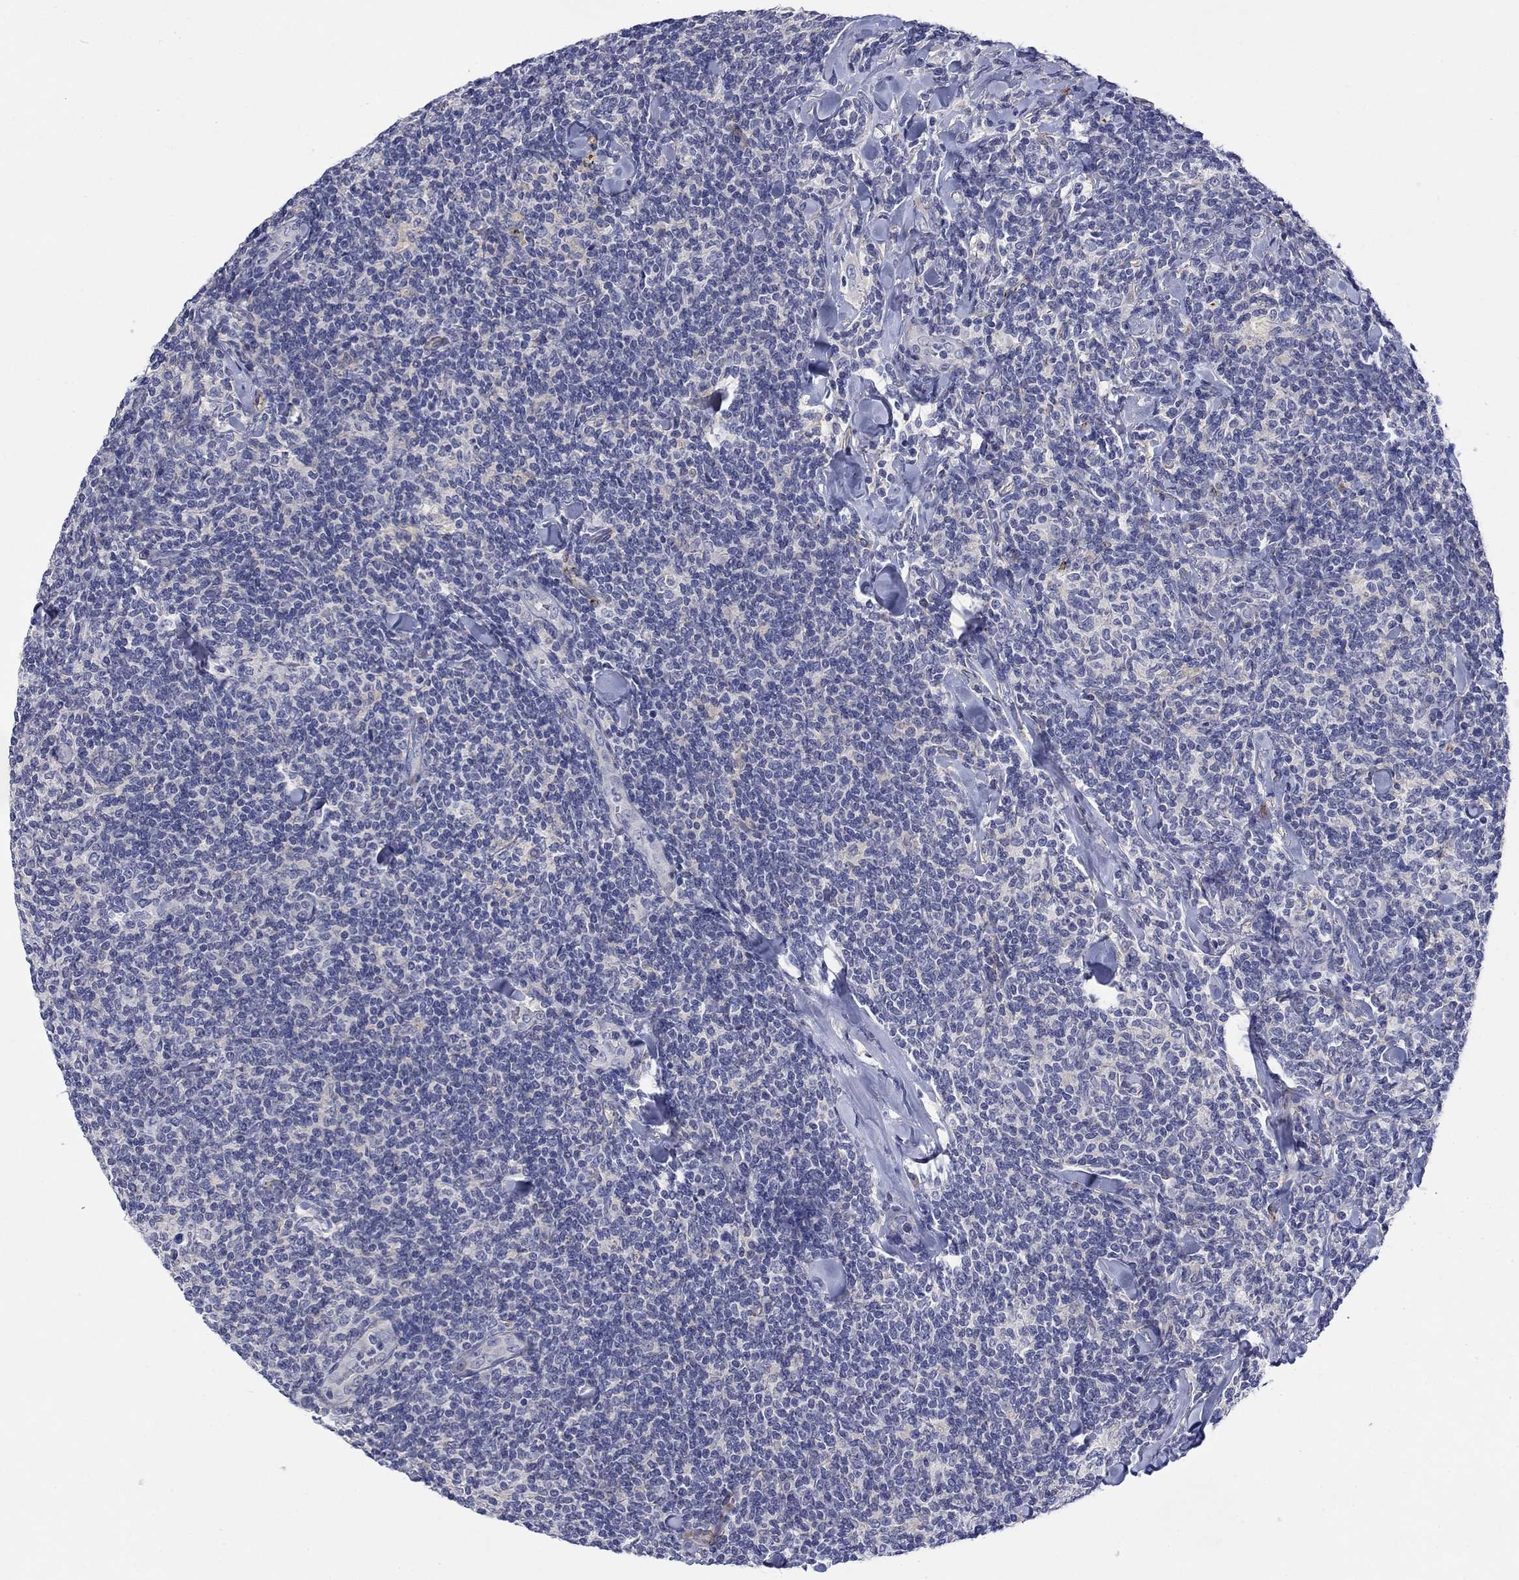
{"staining": {"intensity": "negative", "quantity": "none", "location": "none"}, "tissue": "lymphoma", "cell_type": "Tumor cells", "image_type": "cancer", "snomed": [{"axis": "morphology", "description": "Malignant lymphoma, non-Hodgkin's type, Low grade"}, {"axis": "topography", "description": "Lymph node"}], "caption": "There is no significant expression in tumor cells of lymphoma.", "gene": "PTPRZ1", "patient": {"sex": "female", "age": 56}}